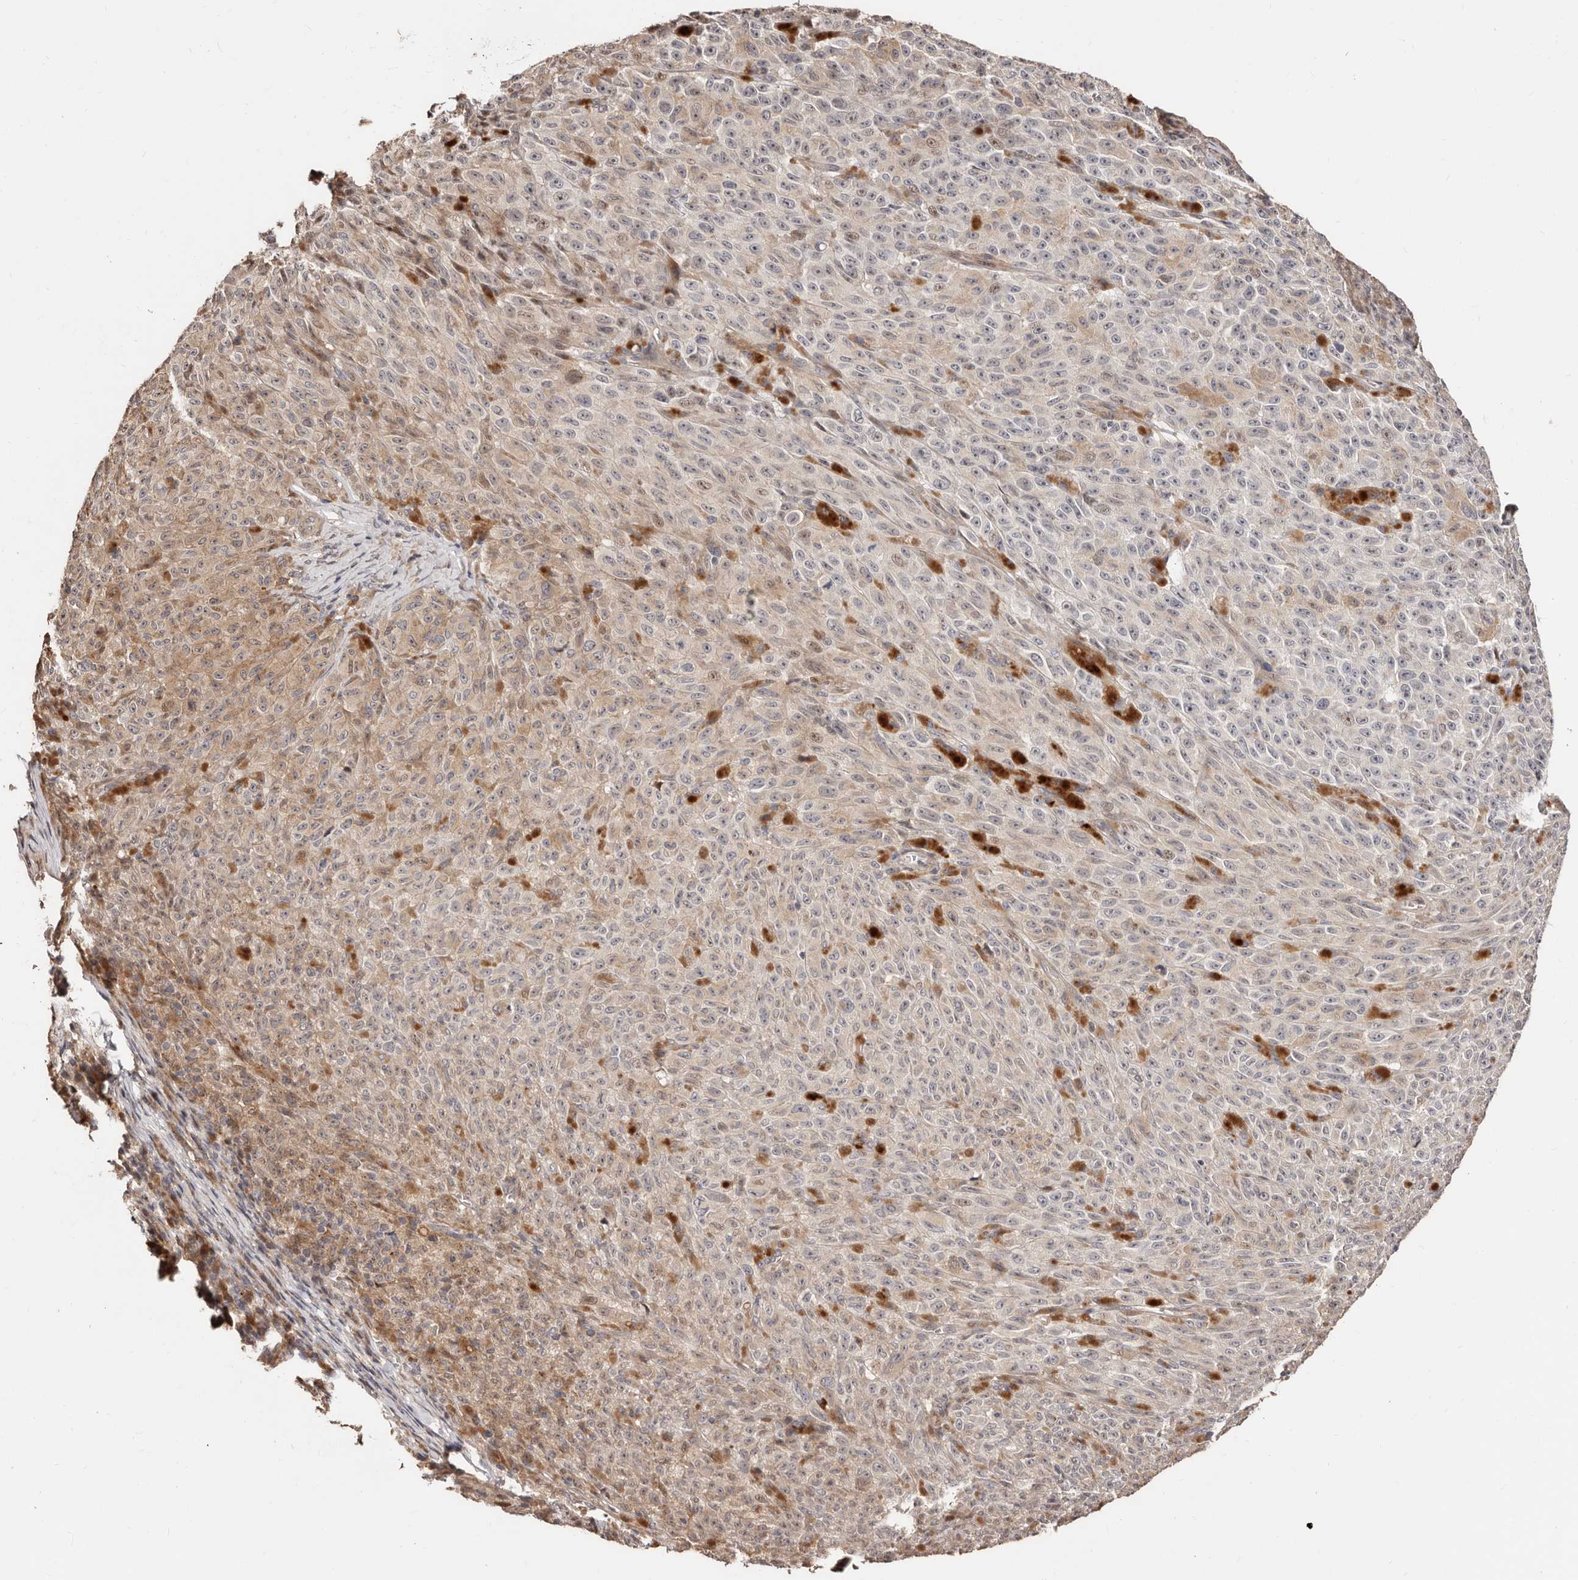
{"staining": {"intensity": "negative", "quantity": "none", "location": "none"}, "tissue": "melanoma", "cell_type": "Tumor cells", "image_type": "cancer", "snomed": [{"axis": "morphology", "description": "Malignant melanoma, NOS"}, {"axis": "topography", "description": "Skin"}], "caption": "The micrograph displays no staining of tumor cells in malignant melanoma.", "gene": "APOL6", "patient": {"sex": "female", "age": 82}}